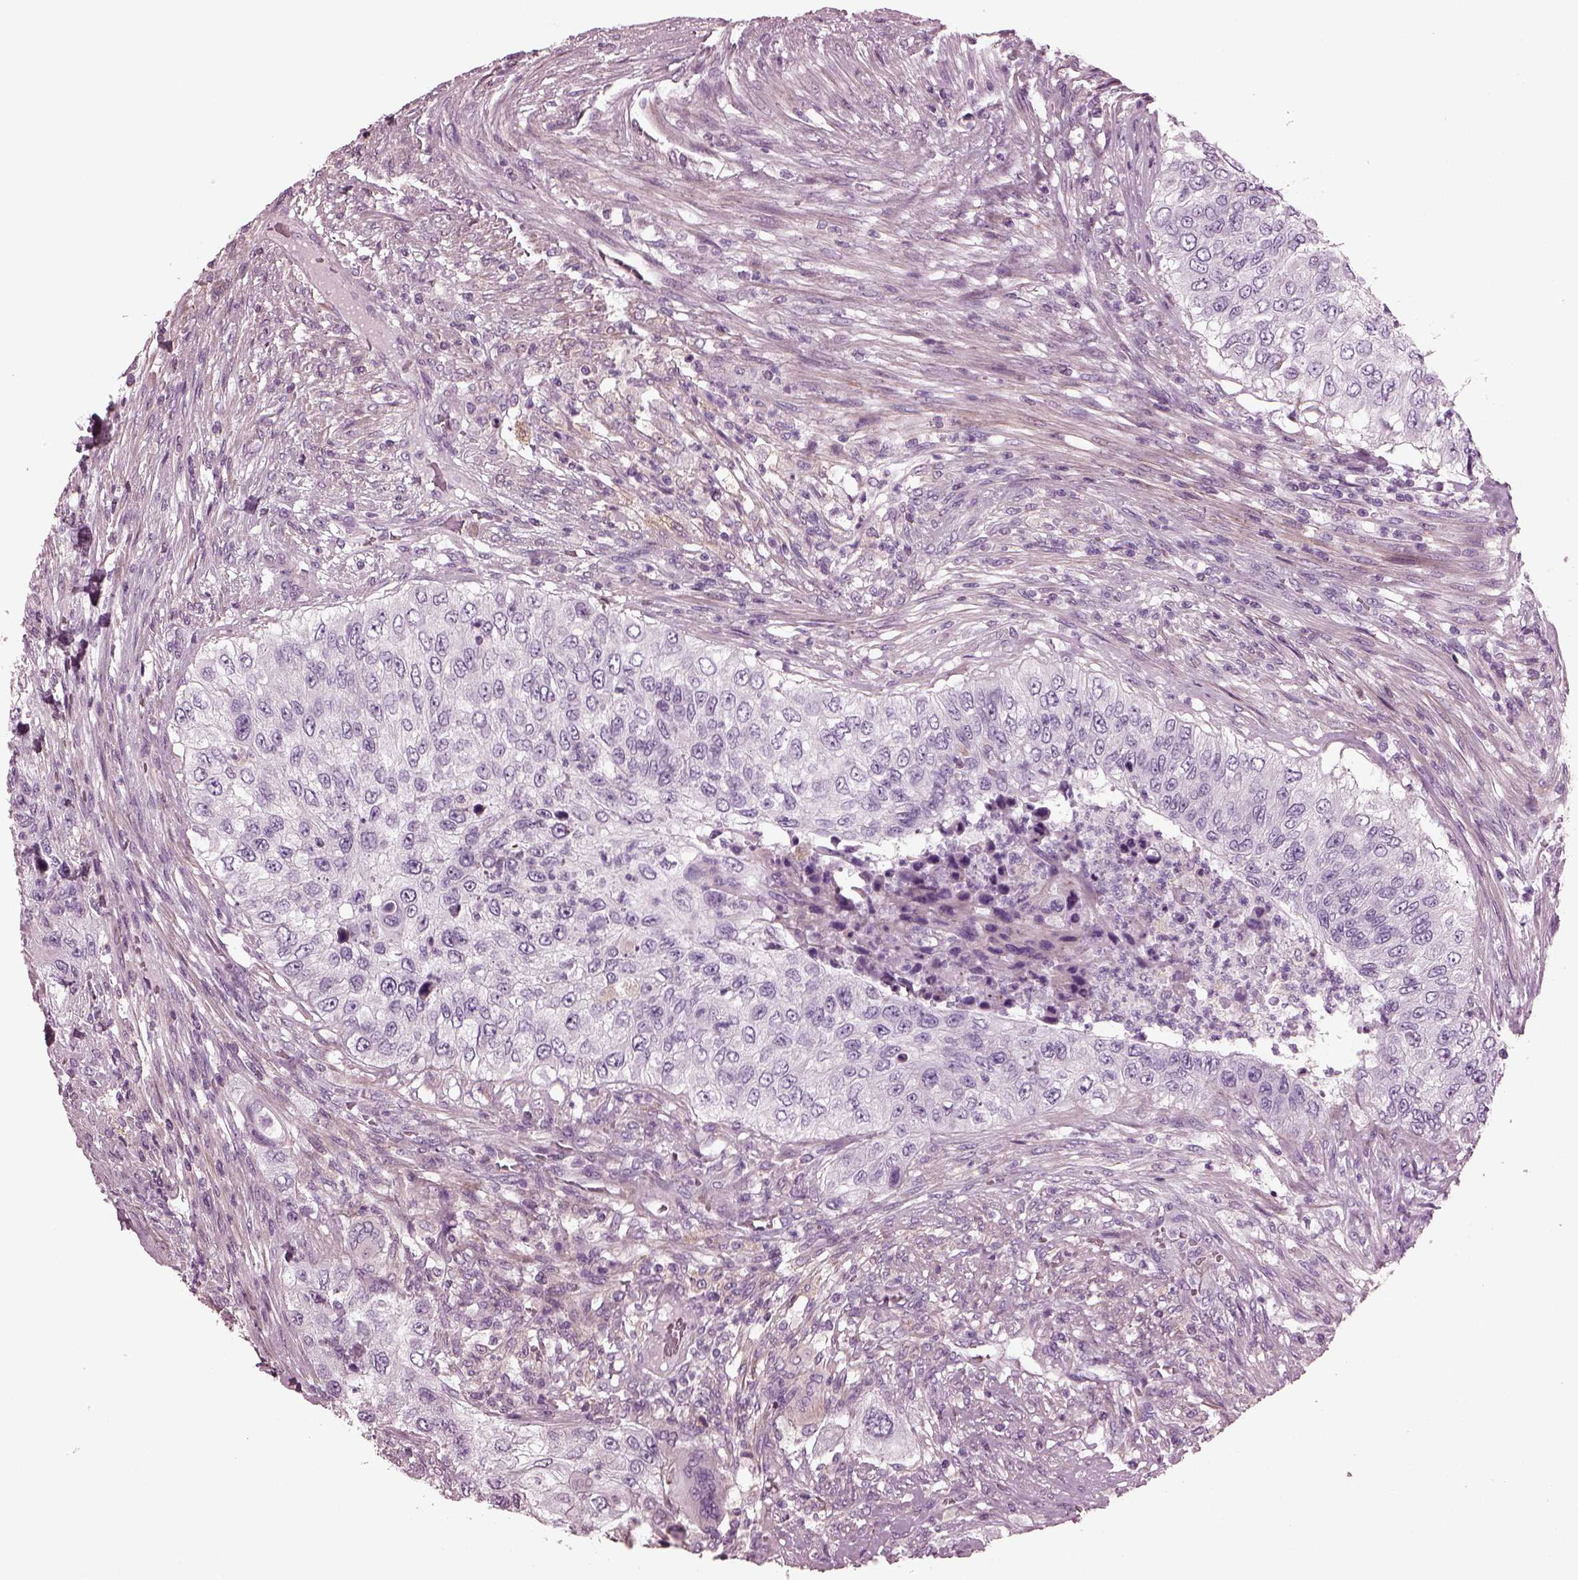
{"staining": {"intensity": "negative", "quantity": "none", "location": "none"}, "tissue": "urothelial cancer", "cell_type": "Tumor cells", "image_type": "cancer", "snomed": [{"axis": "morphology", "description": "Urothelial carcinoma, High grade"}, {"axis": "topography", "description": "Urinary bladder"}], "caption": "An immunohistochemistry micrograph of urothelial carcinoma (high-grade) is shown. There is no staining in tumor cells of urothelial carcinoma (high-grade).", "gene": "GDF11", "patient": {"sex": "female", "age": 60}}